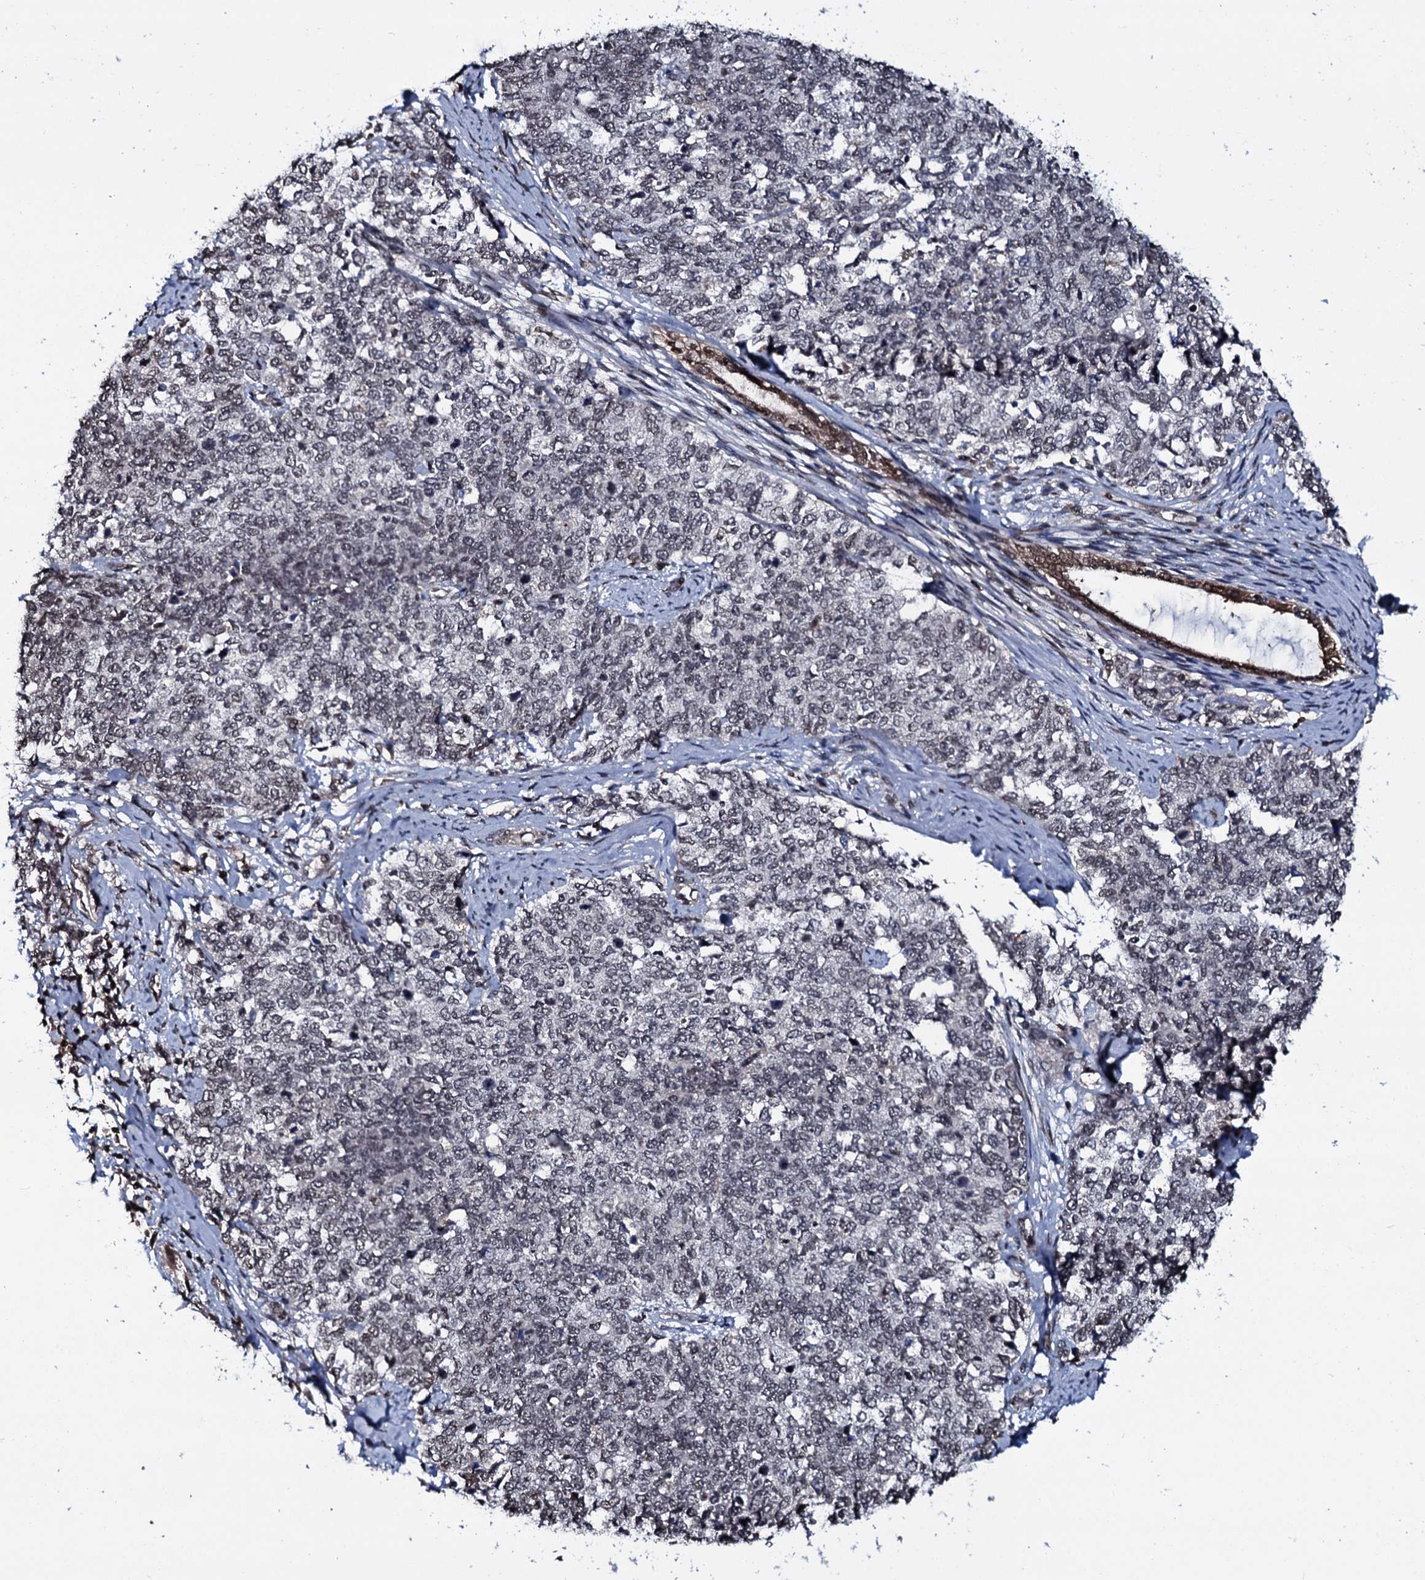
{"staining": {"intensity": "weak", "quantity": "<25%", "location": "nuclear"}, "tissue": "cervical cancer", "cell_type": "Tumor cells", "image_type": "cancer", "snomed": [{"axis": "morphology", "description": "Squamous cell carcinoma, NOS"}, {"axis": "topography", "description": "Cervix"}], "caption": "Immunohistochemical staining of cervical cancer shows no significant expression in tumor cells. (DAB IHC visualized using brightfield microscopy, high magnification).", "gene": "HDDC3", "patient": {"sex": "female", "age": 63}}